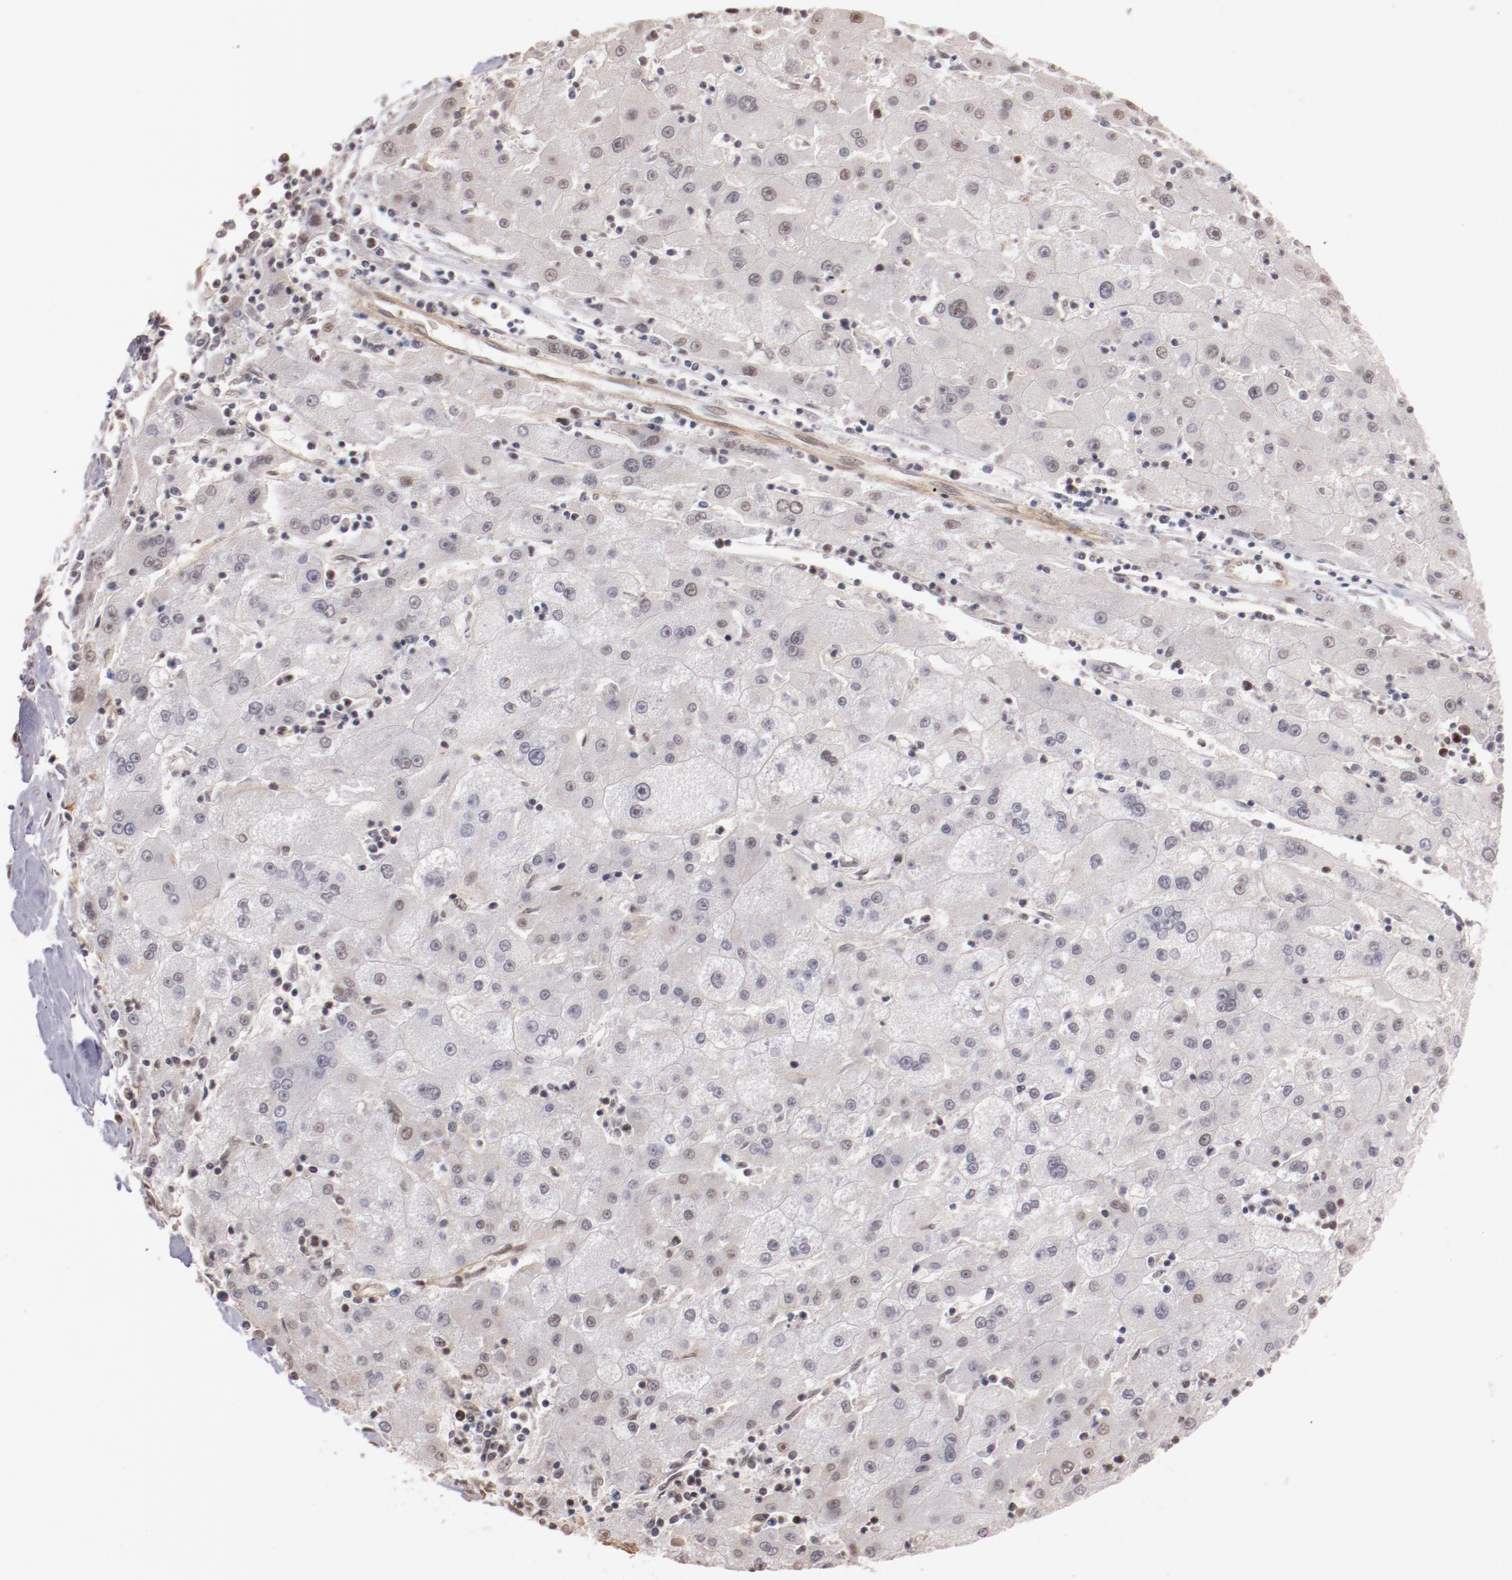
{"staining": {"intensity": "weak", "quantity": "<25%", "location": "nuclear"}, "tissue": "liver cancer", "cell_type": "Tumor cells", "image_type": "cancer", "snomed": [{"axis": "morphology", "description": "Carcinoma, Hepatocellular, NOS"}, {"axis": "topography", "description": "Liver"}], "caption": "Hepatocellular carcinoma (liver) stained for a protein using immunohistochemistry exhibits no staining tumor cells.", "gene": "STAG2", "patient": {"sex": "male", "age": 72}}